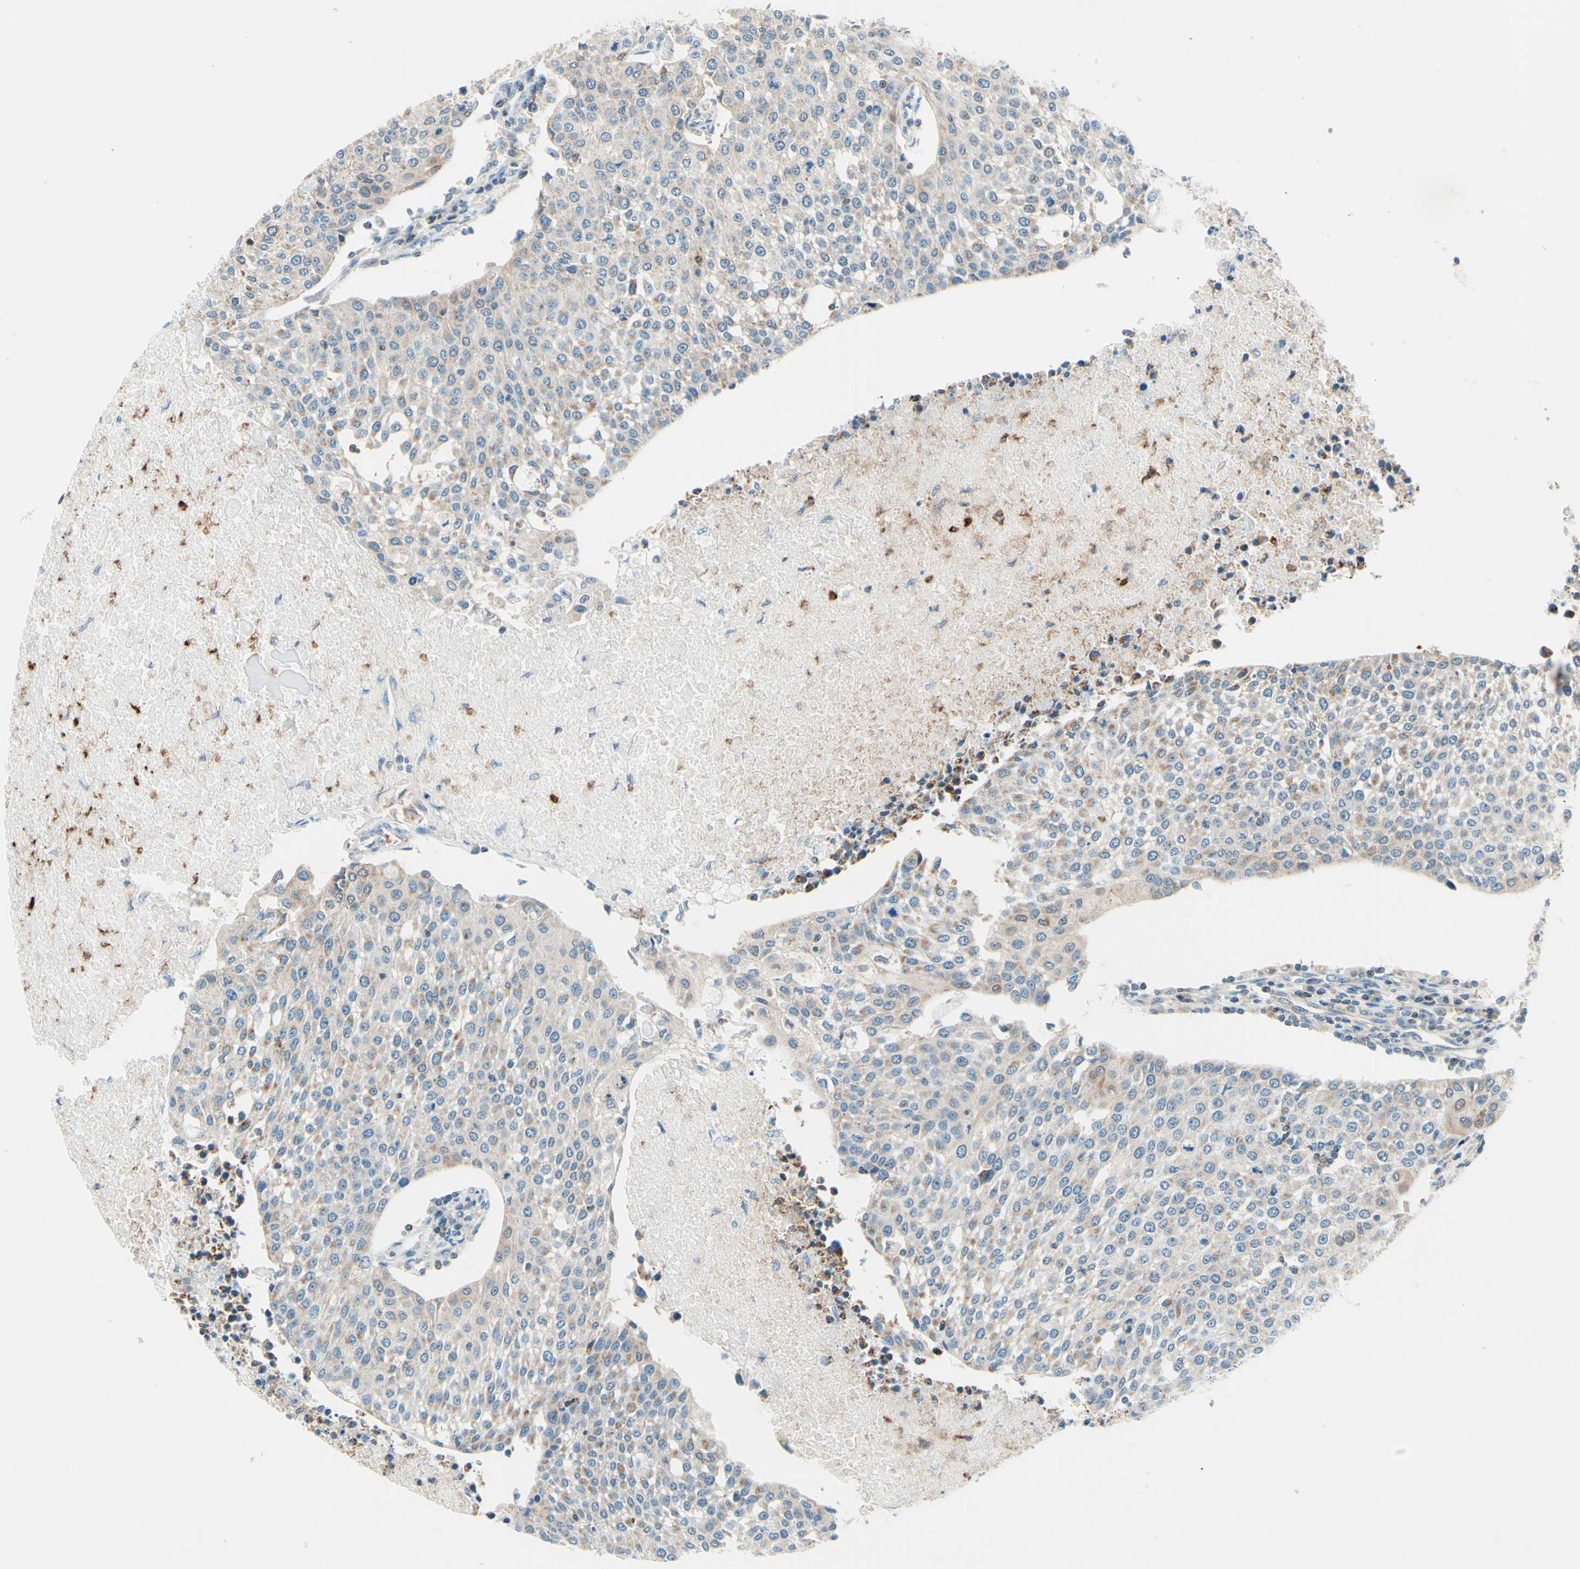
{"staining": {"intensity": "weak", "quantity": ">75%", "location": "cytoplasmic/membranous"}, "tissue": "urothelial cancer", "cell_type": "Tumor cells", "image_type": "cancer", "snomed": [{"axis": "morphology", "description": "Urothelial carcinoma, High grade"}, {"axis": "topography", "description": "Urinary bladder"}], "caption": "Urothelial carcinoma (high-grade) tissue shows weak cytoplasmic/membranous positivity in approximately >75% of tumor cells", "gene": "CBX7", "patient": {"sex": "female", "age": 85}}